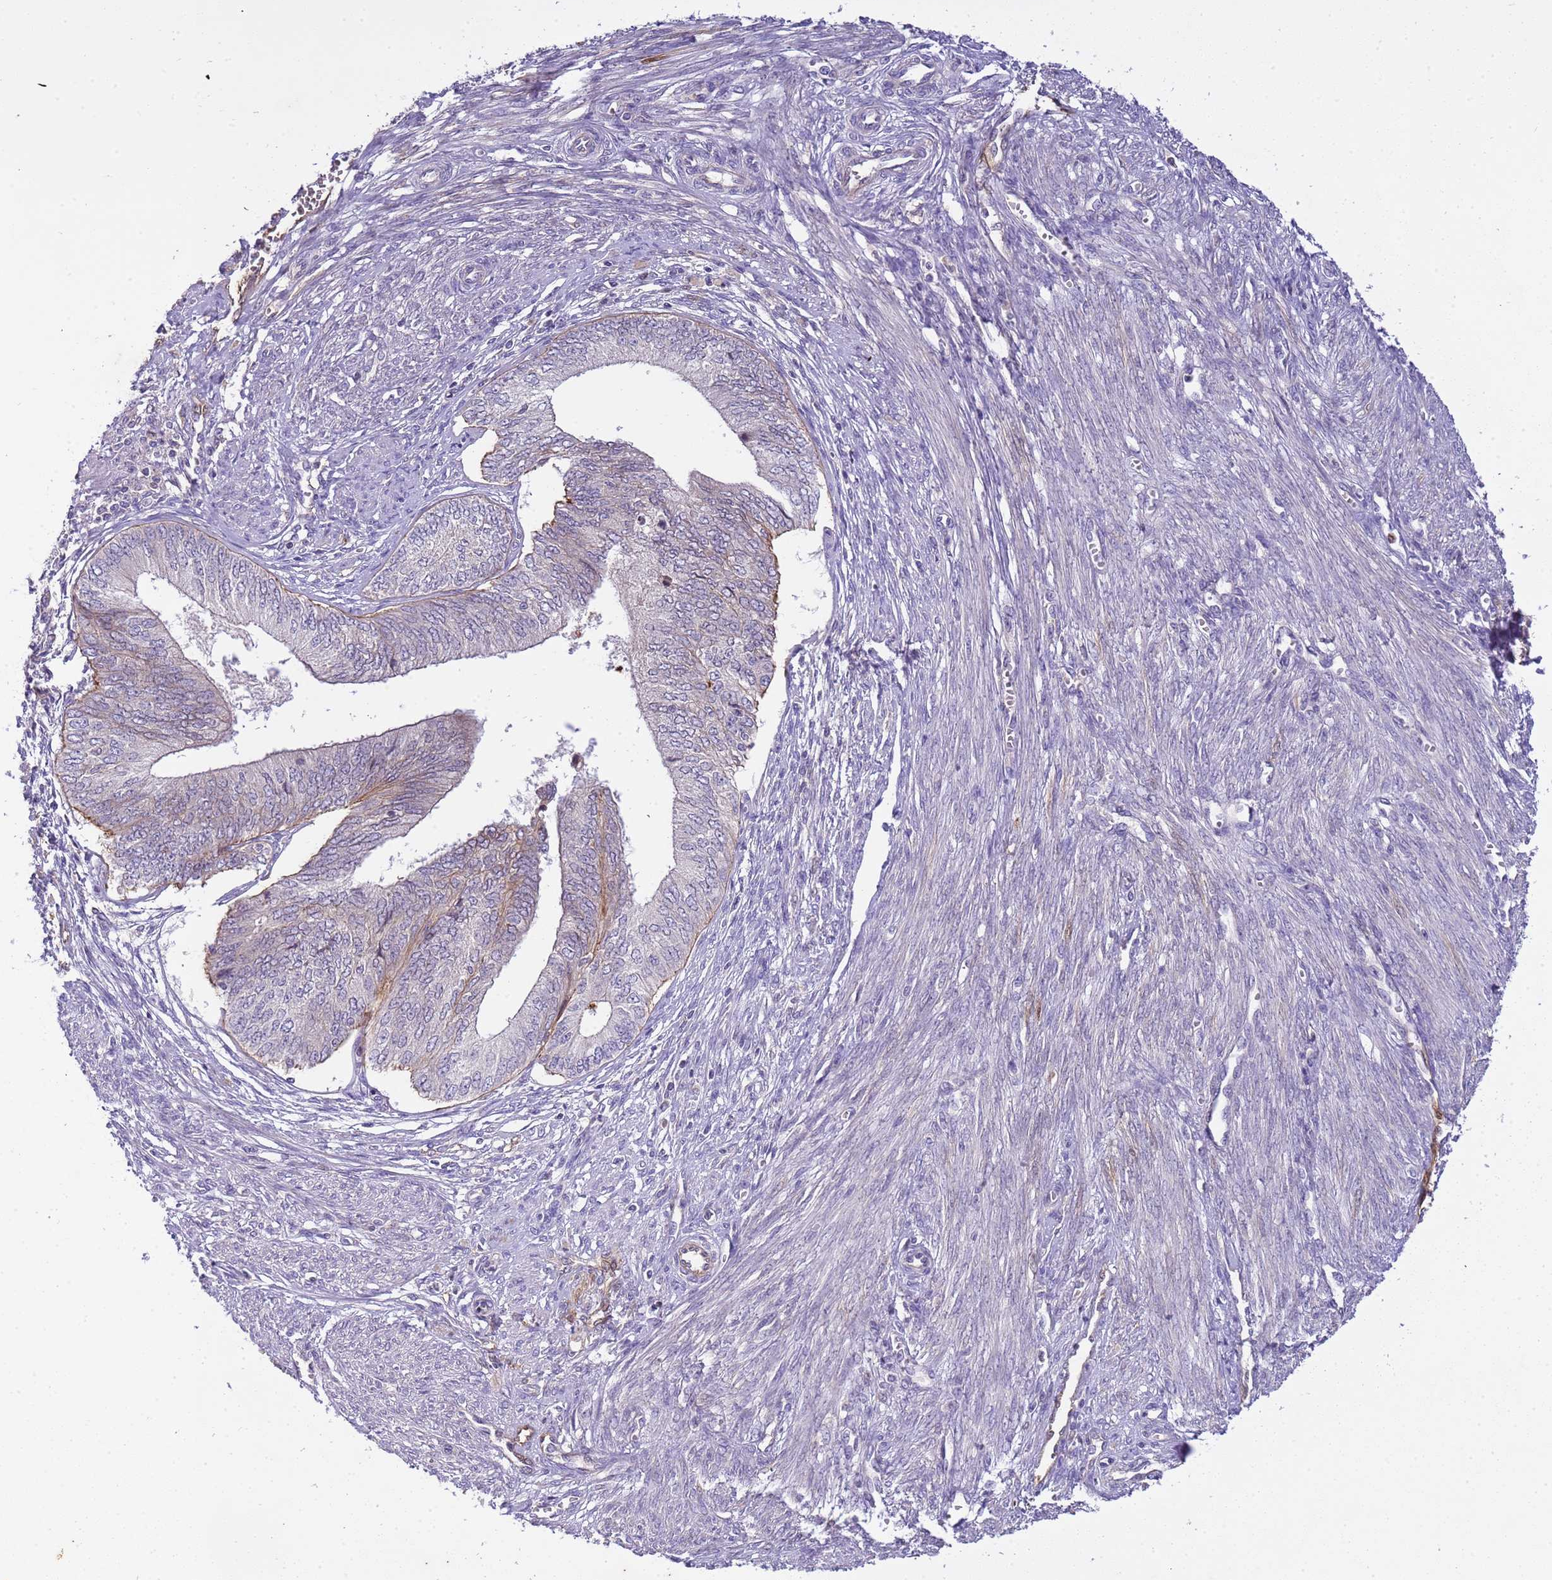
{"staining": {"intensity": "negative", "quantity": "none", "location": "none"}, "tissue": "endometrial cancer", "cell_type": "Tumor cells", "image_type": "cancer", "snomed": [{"axis": "morphology", "description": "Adenocarcinoma, NOS"}, {"axis": "topography", "description": "Endometrium"}], "caption": "Tumor cells show no significant protein staining in endometrial cancer (adenocarcinoma).", "gene": "PLCXD3", "patient": {"sex": "female", "age": 68}}